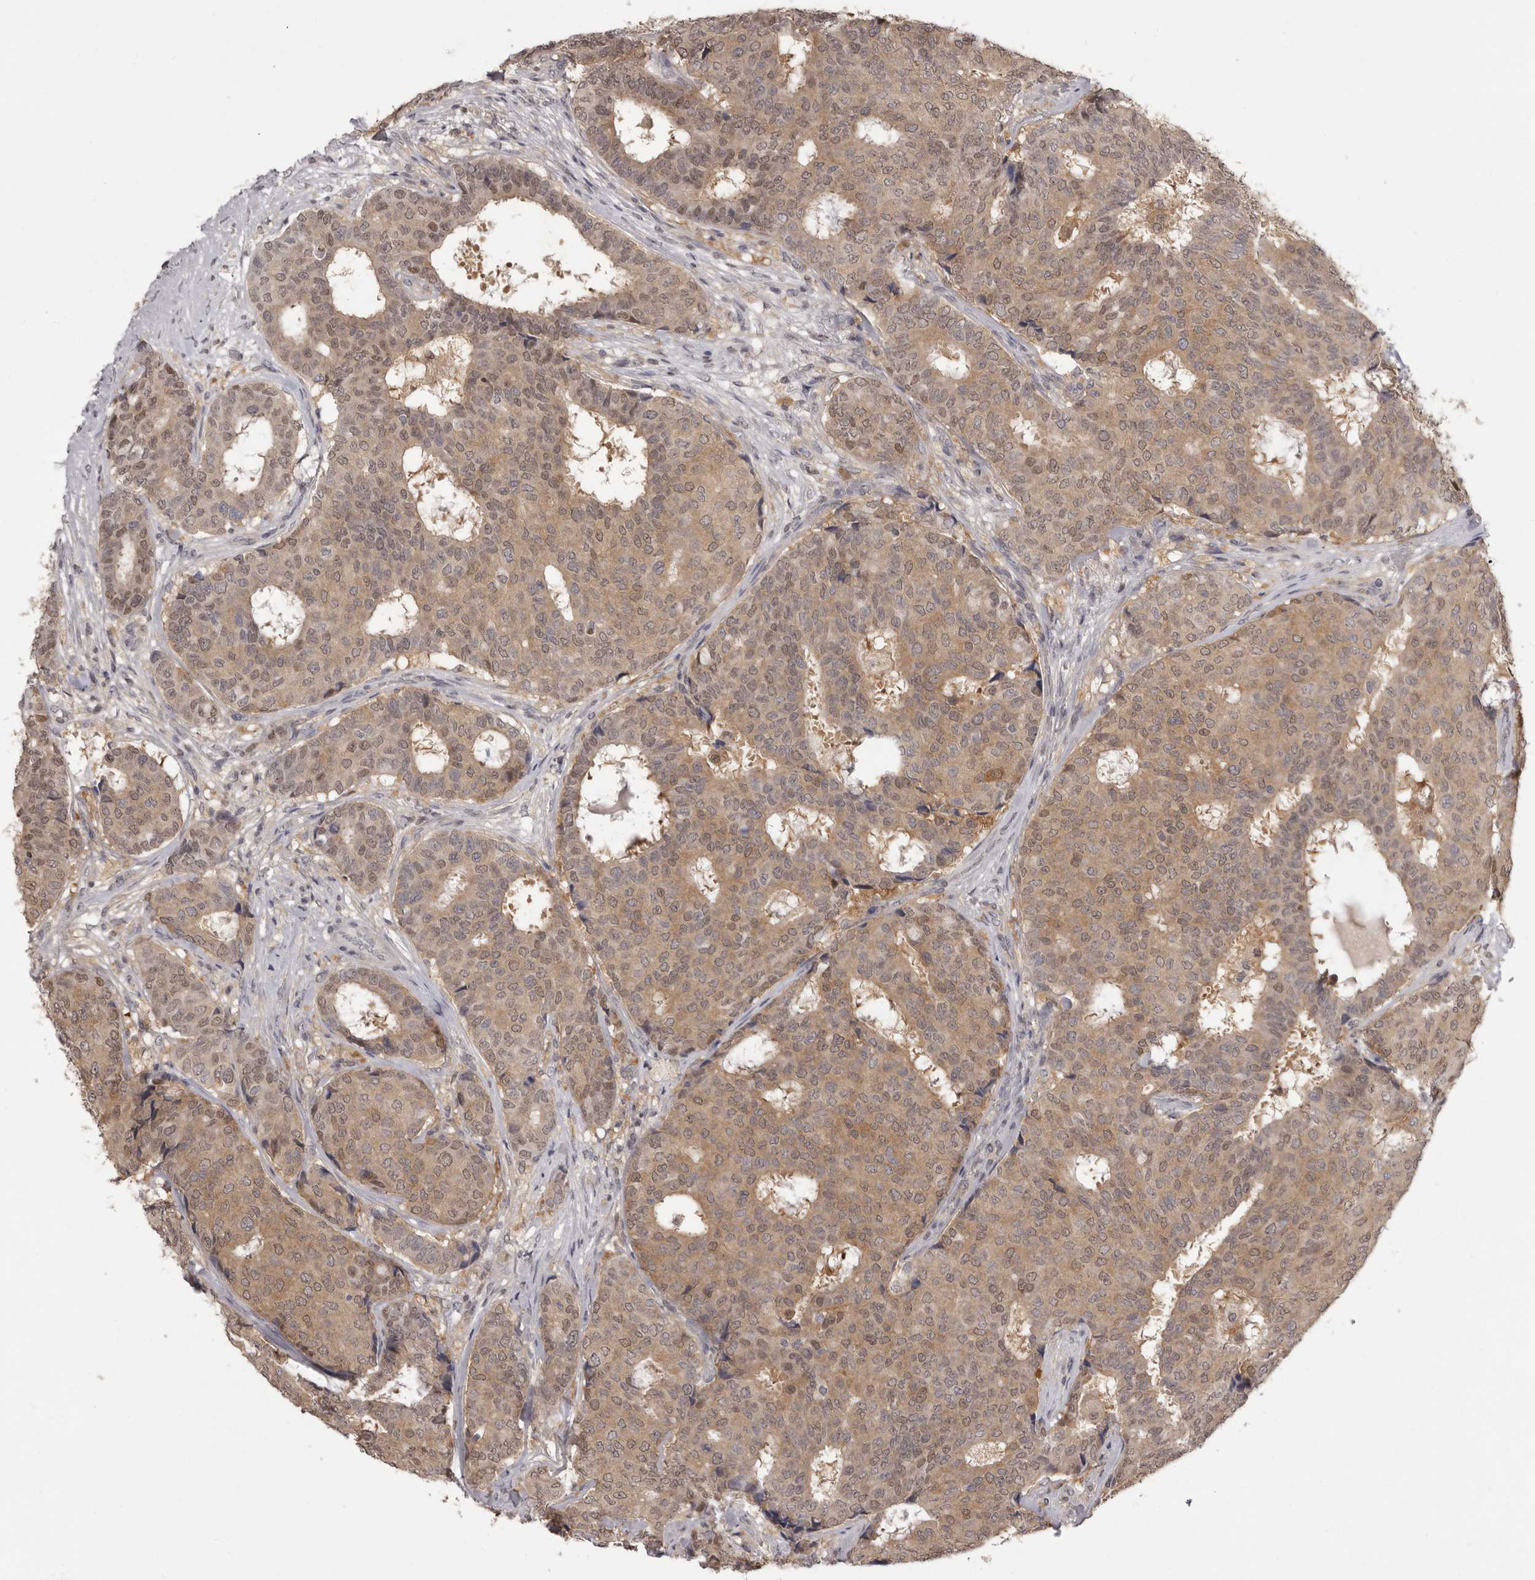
{"staining": {"intensity": "moderate", "quantity": ">75%", "location": "cytoplasmic/membranous,nuclear"}, "tissue": "breast cancer", "cell_type": "Tumor cells", "image_type": "cancer", "snomed": [{"axis": "morphology", "description": "Duct carcinoma"}, {"axis": "topography", "description": "Breast"}], "caption": "Breast cancer (invasive ductal carcinoma) stained with a brown dye reveals moderate cytoplasmic/membranous and nuclear positive expression in about >75% of tumor cells.", "gene": "MDH1", "patient": {"sex": "female", "age": 75}}